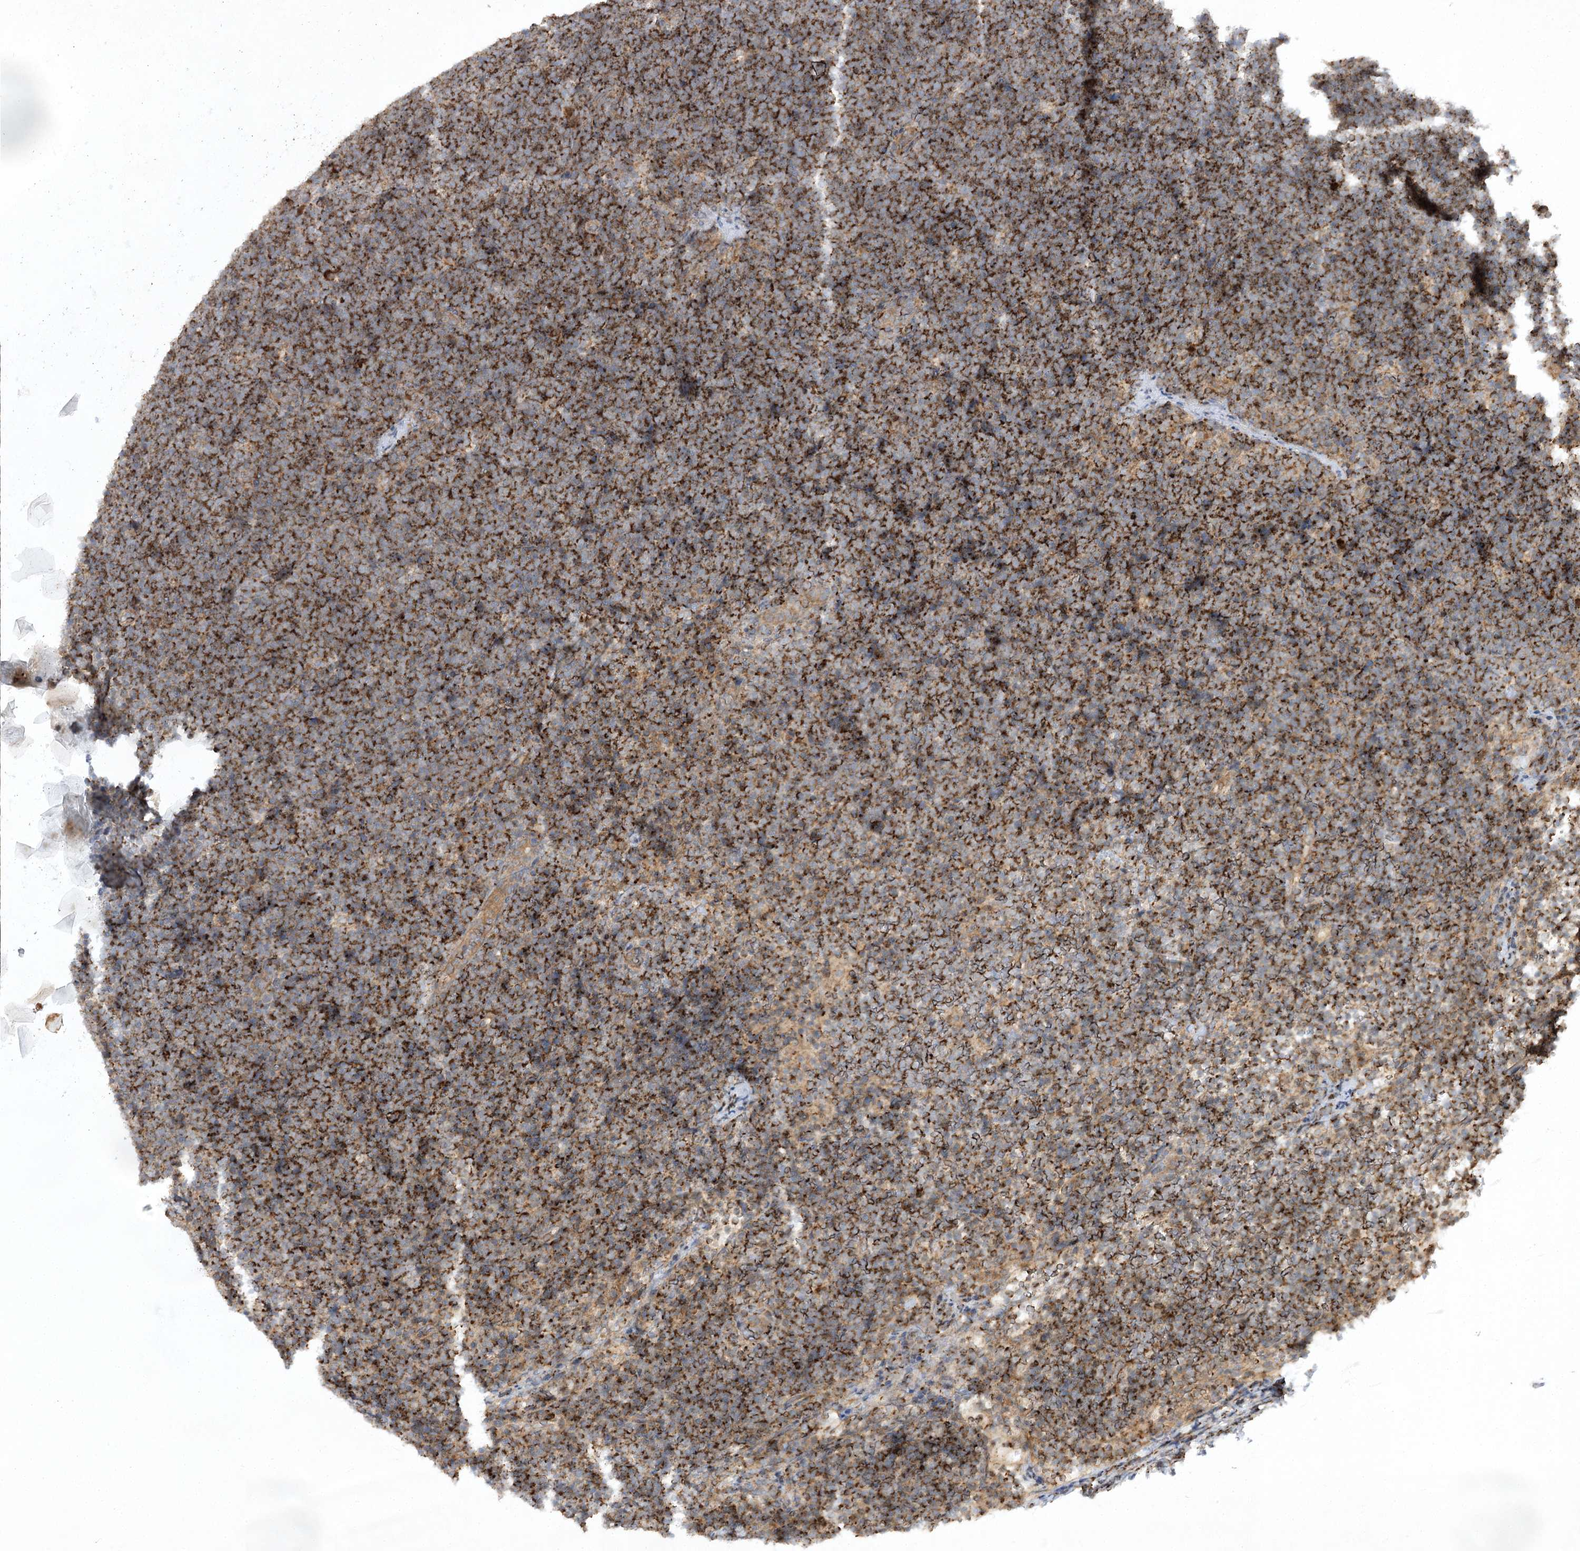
{"staining": {"intensity": "strong", "quantity": ">75%", "location": "cytoplasmic/membranous"}, "tissue": "lymphoma", "cell_type": "Tumor cells", "image_type": "cancer", "snomed": [{"axis": "morphology", "description": "Malignant lymphoma, non-Hodgkin's type, High grade"}, {"axis": "topography", "description": "Lymph node"}], "caption": "This micrograph reveals IHC staining of human high-grade malignant lymphoma, non-Hodgkin's type, with high strong cytoplasmic/membranous expression in approximately >75% of tumor cells.", "gene": "TRAF3IP1", "patient": {"sex": "male", "age": 13}}